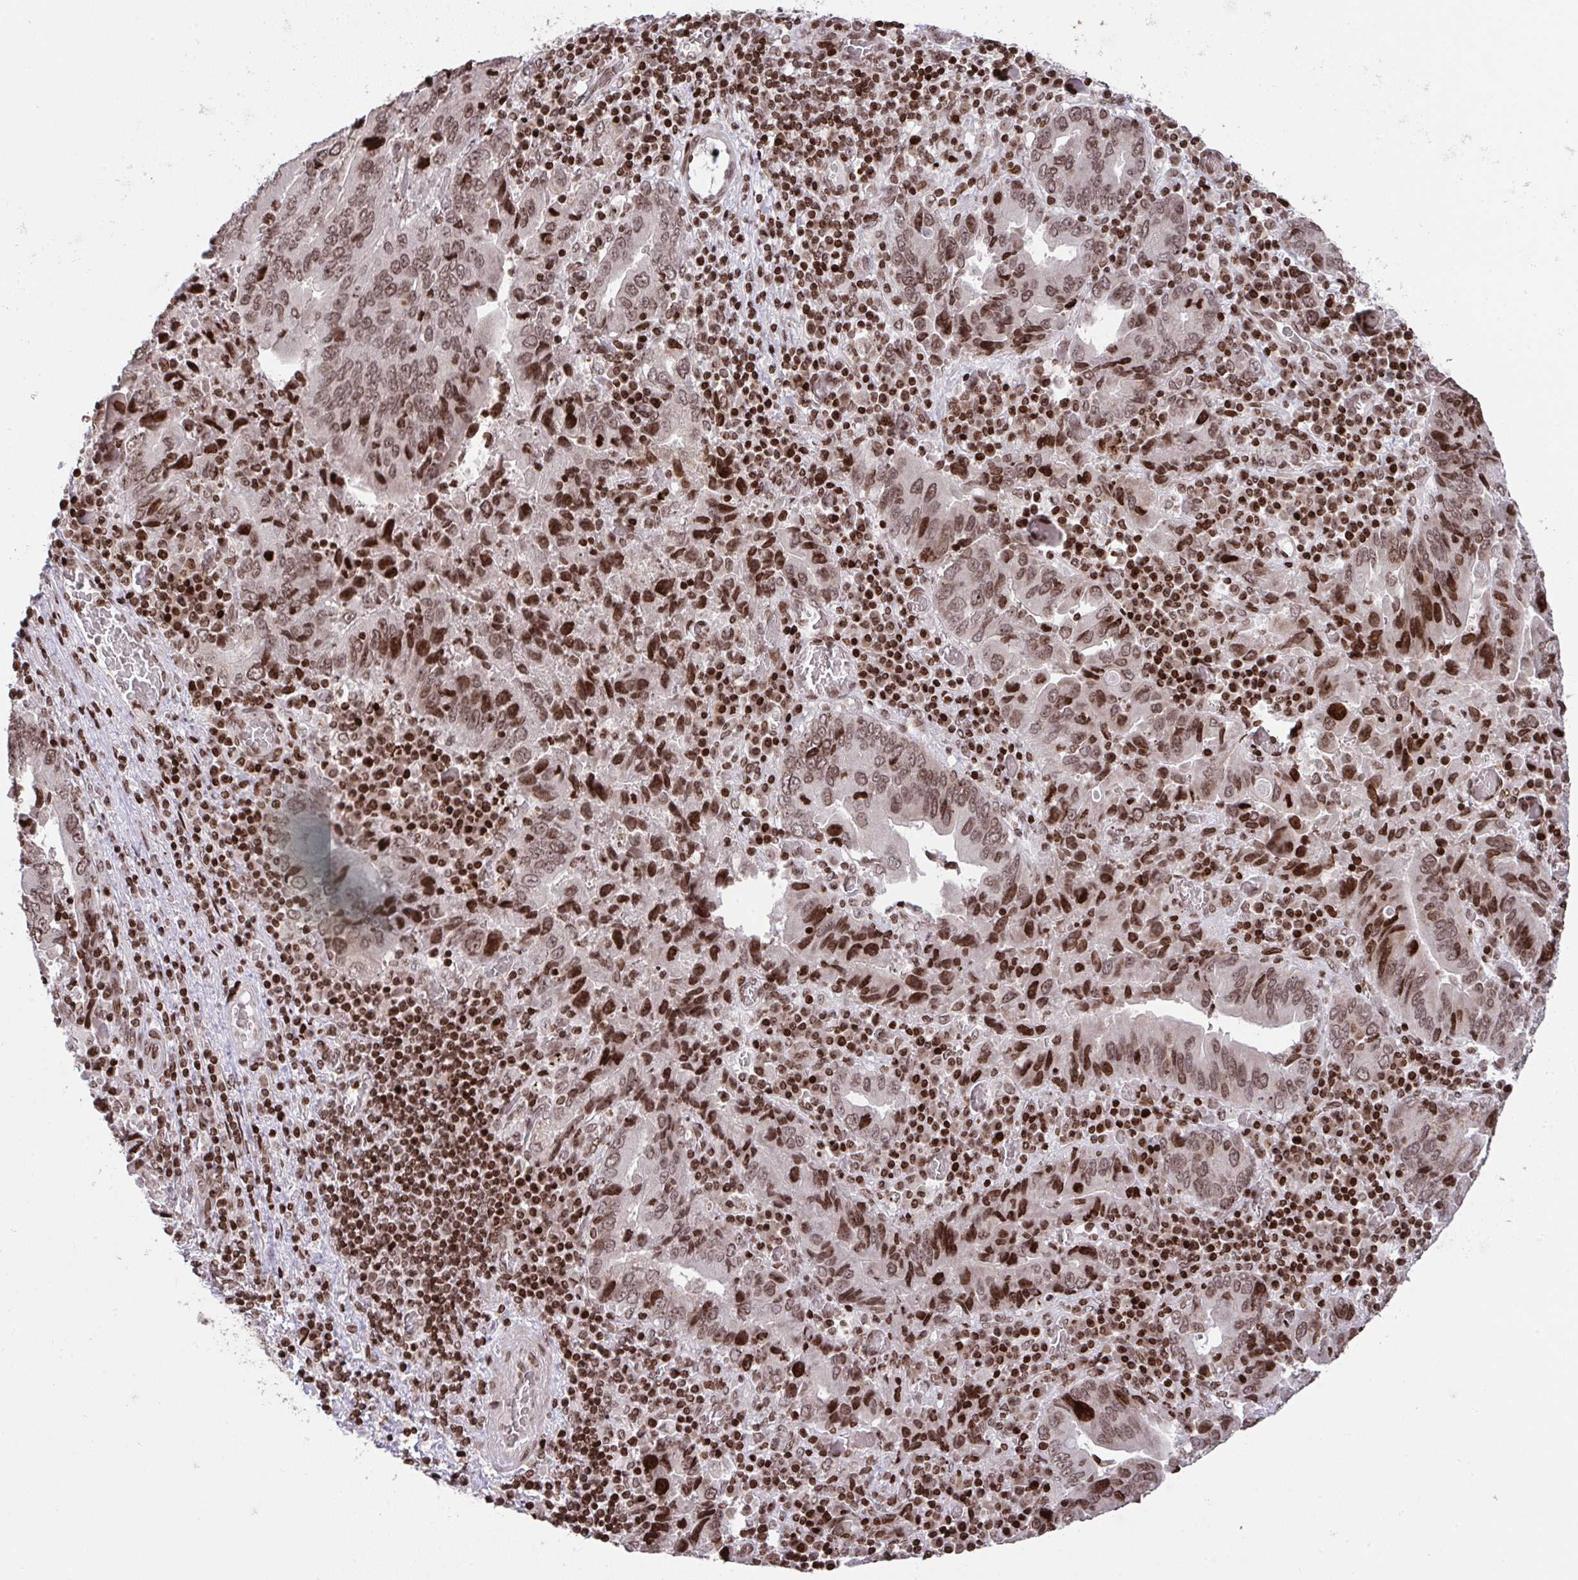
{"staining": {"intensity": "moderate", "quantity": ">75%", "location": "nuclear"}, "tissue": "stomach cancer", "cell_type": "Tumor cells", "image_type": "cancer", "snomed": [{"axis": "morphology", "description": "Adenocarcinoma, NOS"}, {"axis": "topography", "description": "Stomach, upper"}], "caption": "Protein staining of stomach cancer (adenocarcinoma) tissue exhibits moderate nuclear expression in approximately >75% of tumor cells.", "gene": "NIP7", "patient": {"sex": "male", "age": 74}}